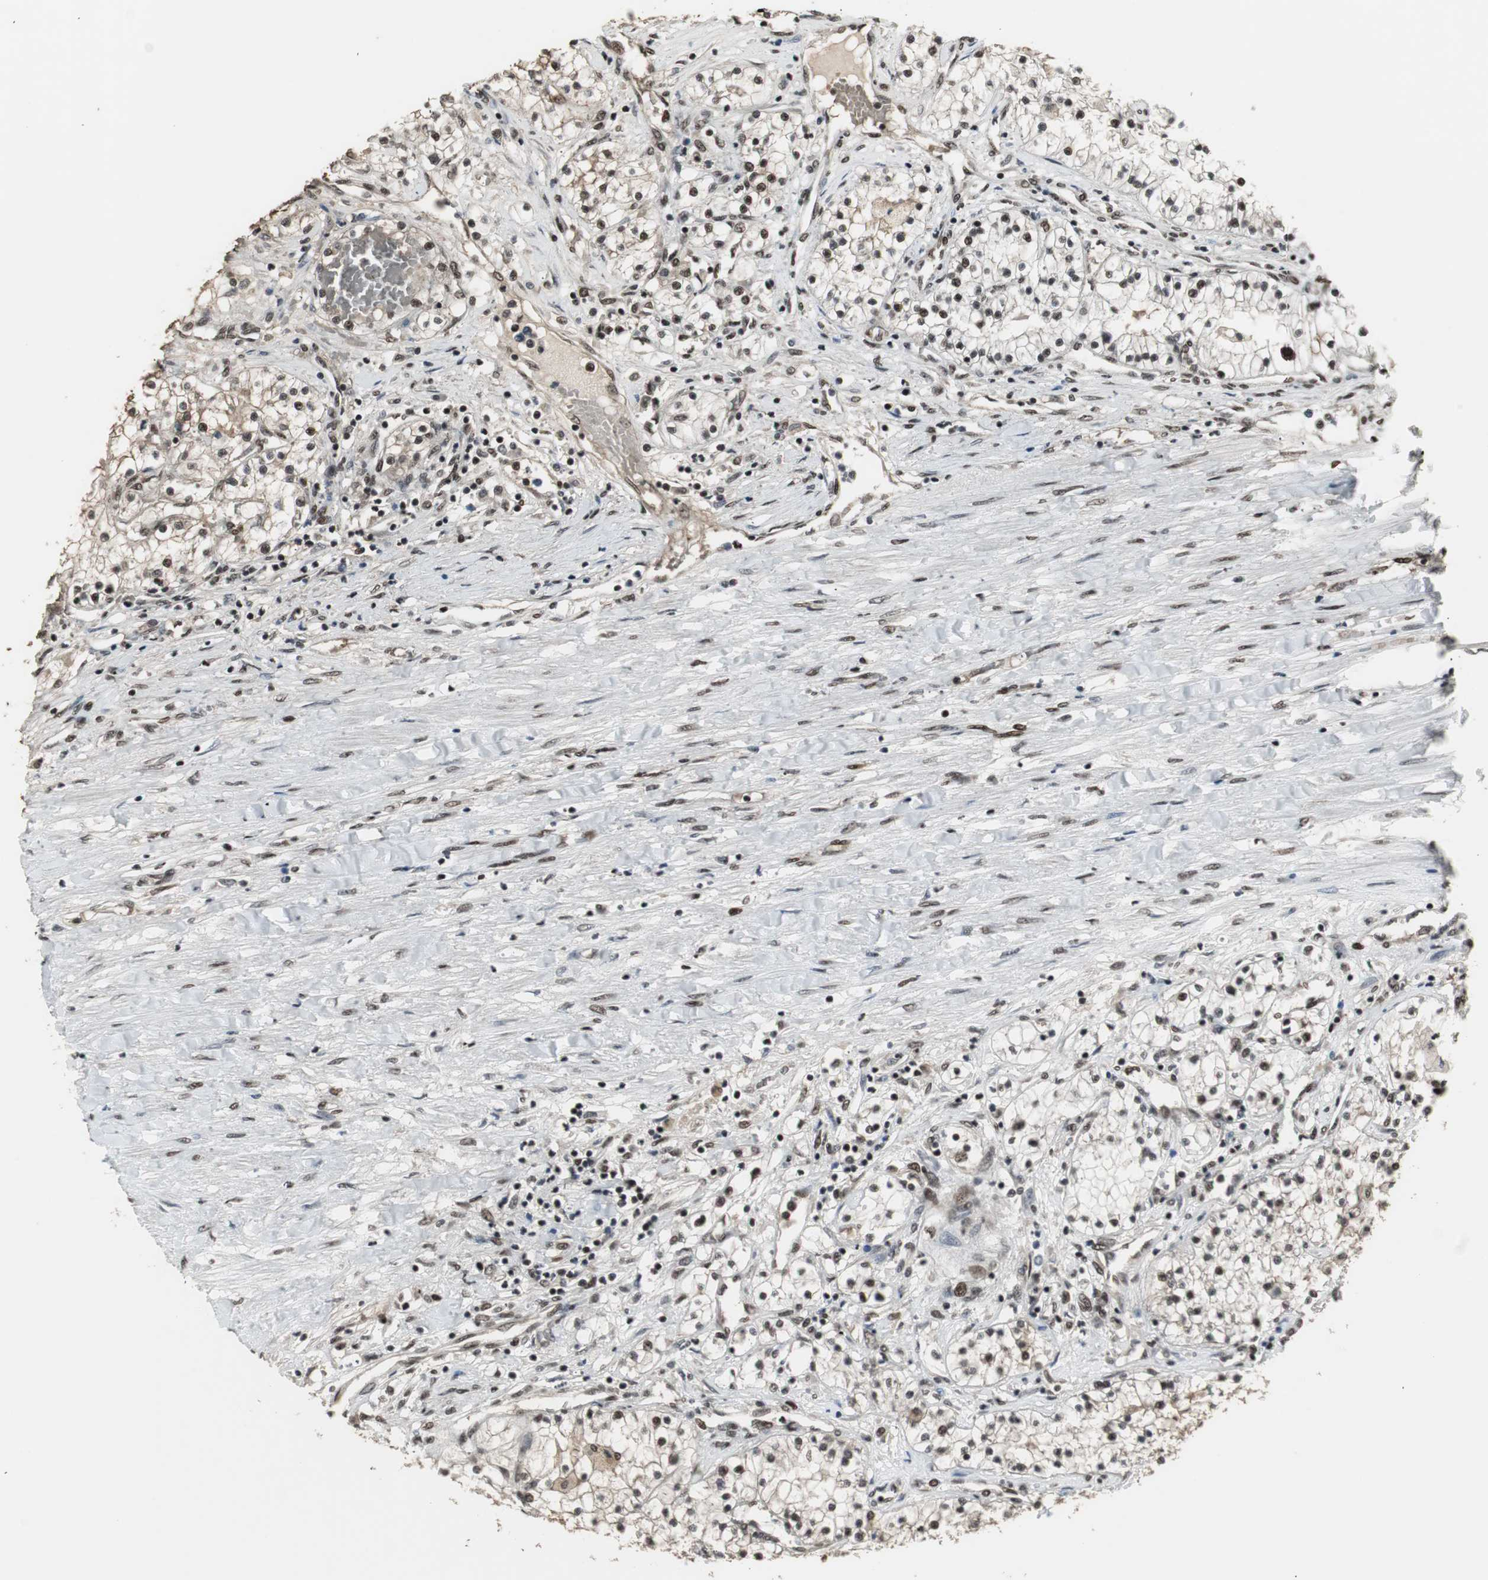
{"staining": {"intensity": "moderate", "quantity": ">75%", "location": "nuclear"}, "tissue": "renal cancer", "cell_type": "Tumor cells", "image_type": "cancer", "snomed": [{"axis": "morphology", "description": "Adenocarcinoma, NOS"}, {"axis": "topography", "description": "Kidney"}], "caption": "Approximately >75% of tumor cells in human renal cancer (adenocarcinoma) display moderate nuclear protein staining as visualized by brown immunohistochemical staining.", "gene": "TAF5", "patient": {"sex": "male", "age": 68}}